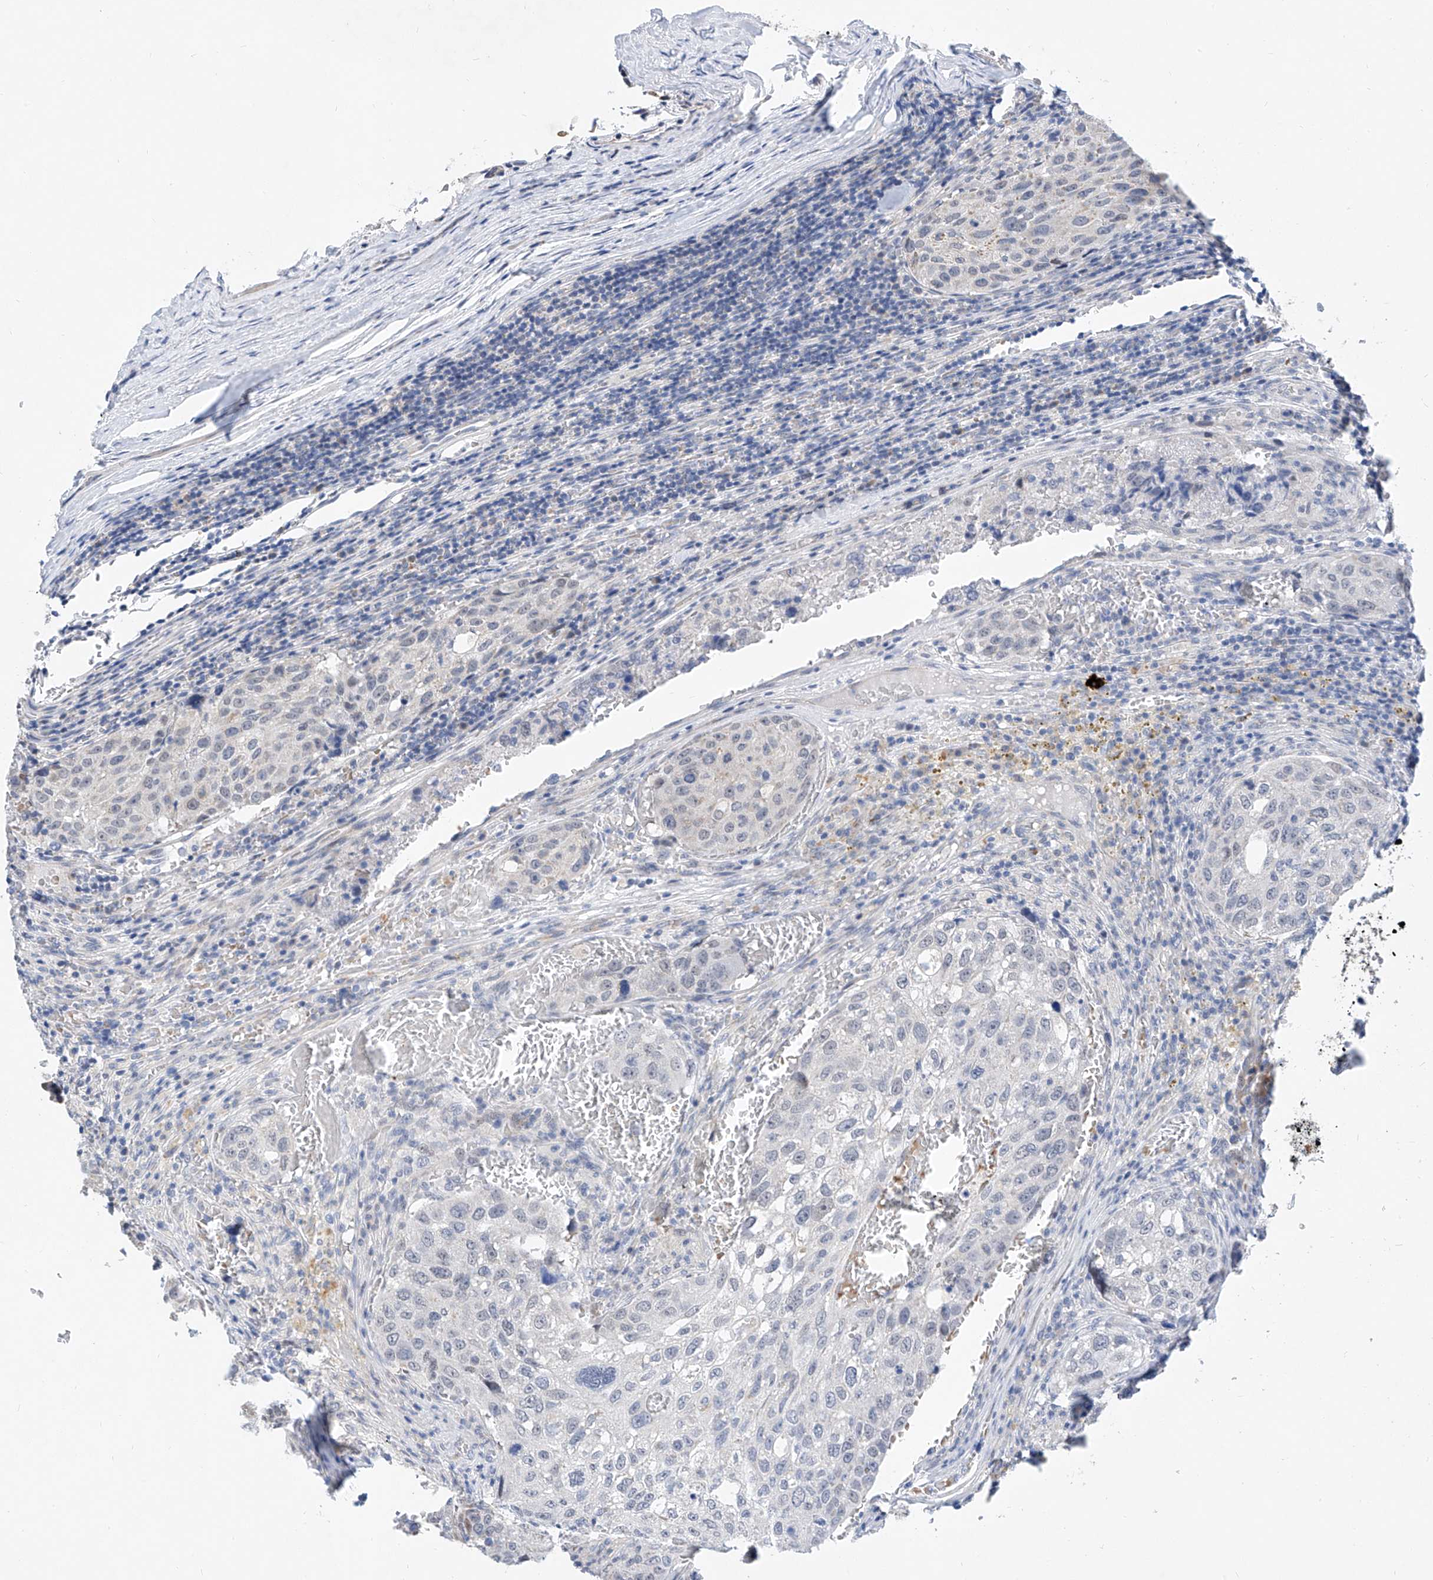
{"staining": {"intensity": "negative", "quantity": "none", "location": "none"}, "tissue": "urothelial cancer", "cell_type": "Tumor cells", "image_type": "cancer", "snomed": [{"axis": "morphology", "description": "Urothelial carcinoma, High grade"}, {"axis": "topography", "description": "Lymph node"}, {"axis": "topography", "description": "Urinary bladder"}], "caption": "Urothelial cancer was stained to show a protein in brown. There is no significant expression in tumor cells.", "gene": "BPTF", "patient": {"sex": "male", "age": 51}}